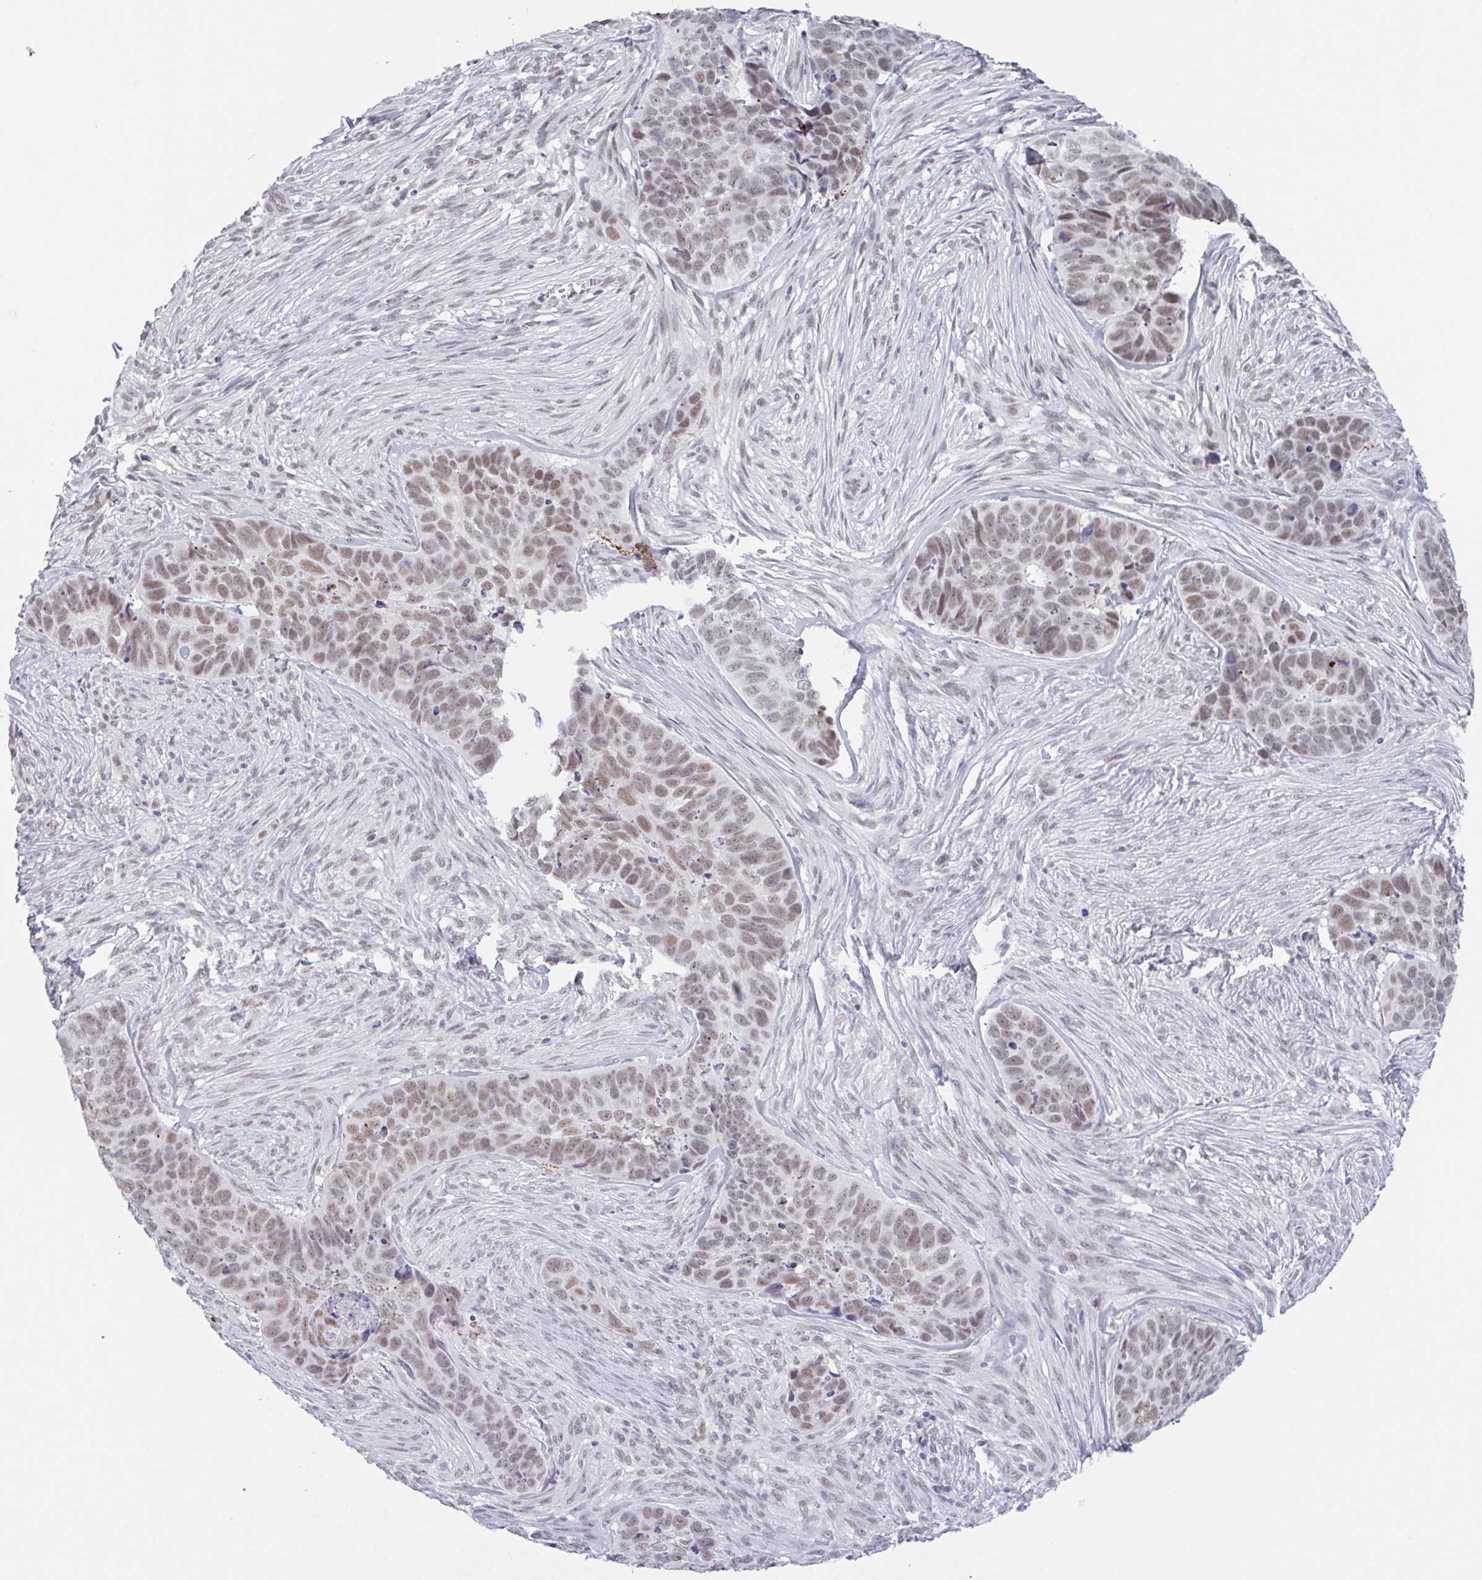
{"staining": {"intensity": "moderate", "quantity": ">75%", "location": "nuclear"}, "tissue": "skin cancer", "cell_type": "Tumor cells", "image_type": "cancer", "snomed": [{"axis": "morphology", "description": "Basal cell carcinoma"}, {"axis": "topography", "description": "Skin"}], "caption": "Basal cell carcinoma (skin) was stained to show a protein in brown. There is medium levels of moderate nuclear expression in approximately >75% of tumor cells. (IHC, brightfield microscopy, high magnification).", "gene": "PLG", "patient": {"sex": "female", "age": 82}}